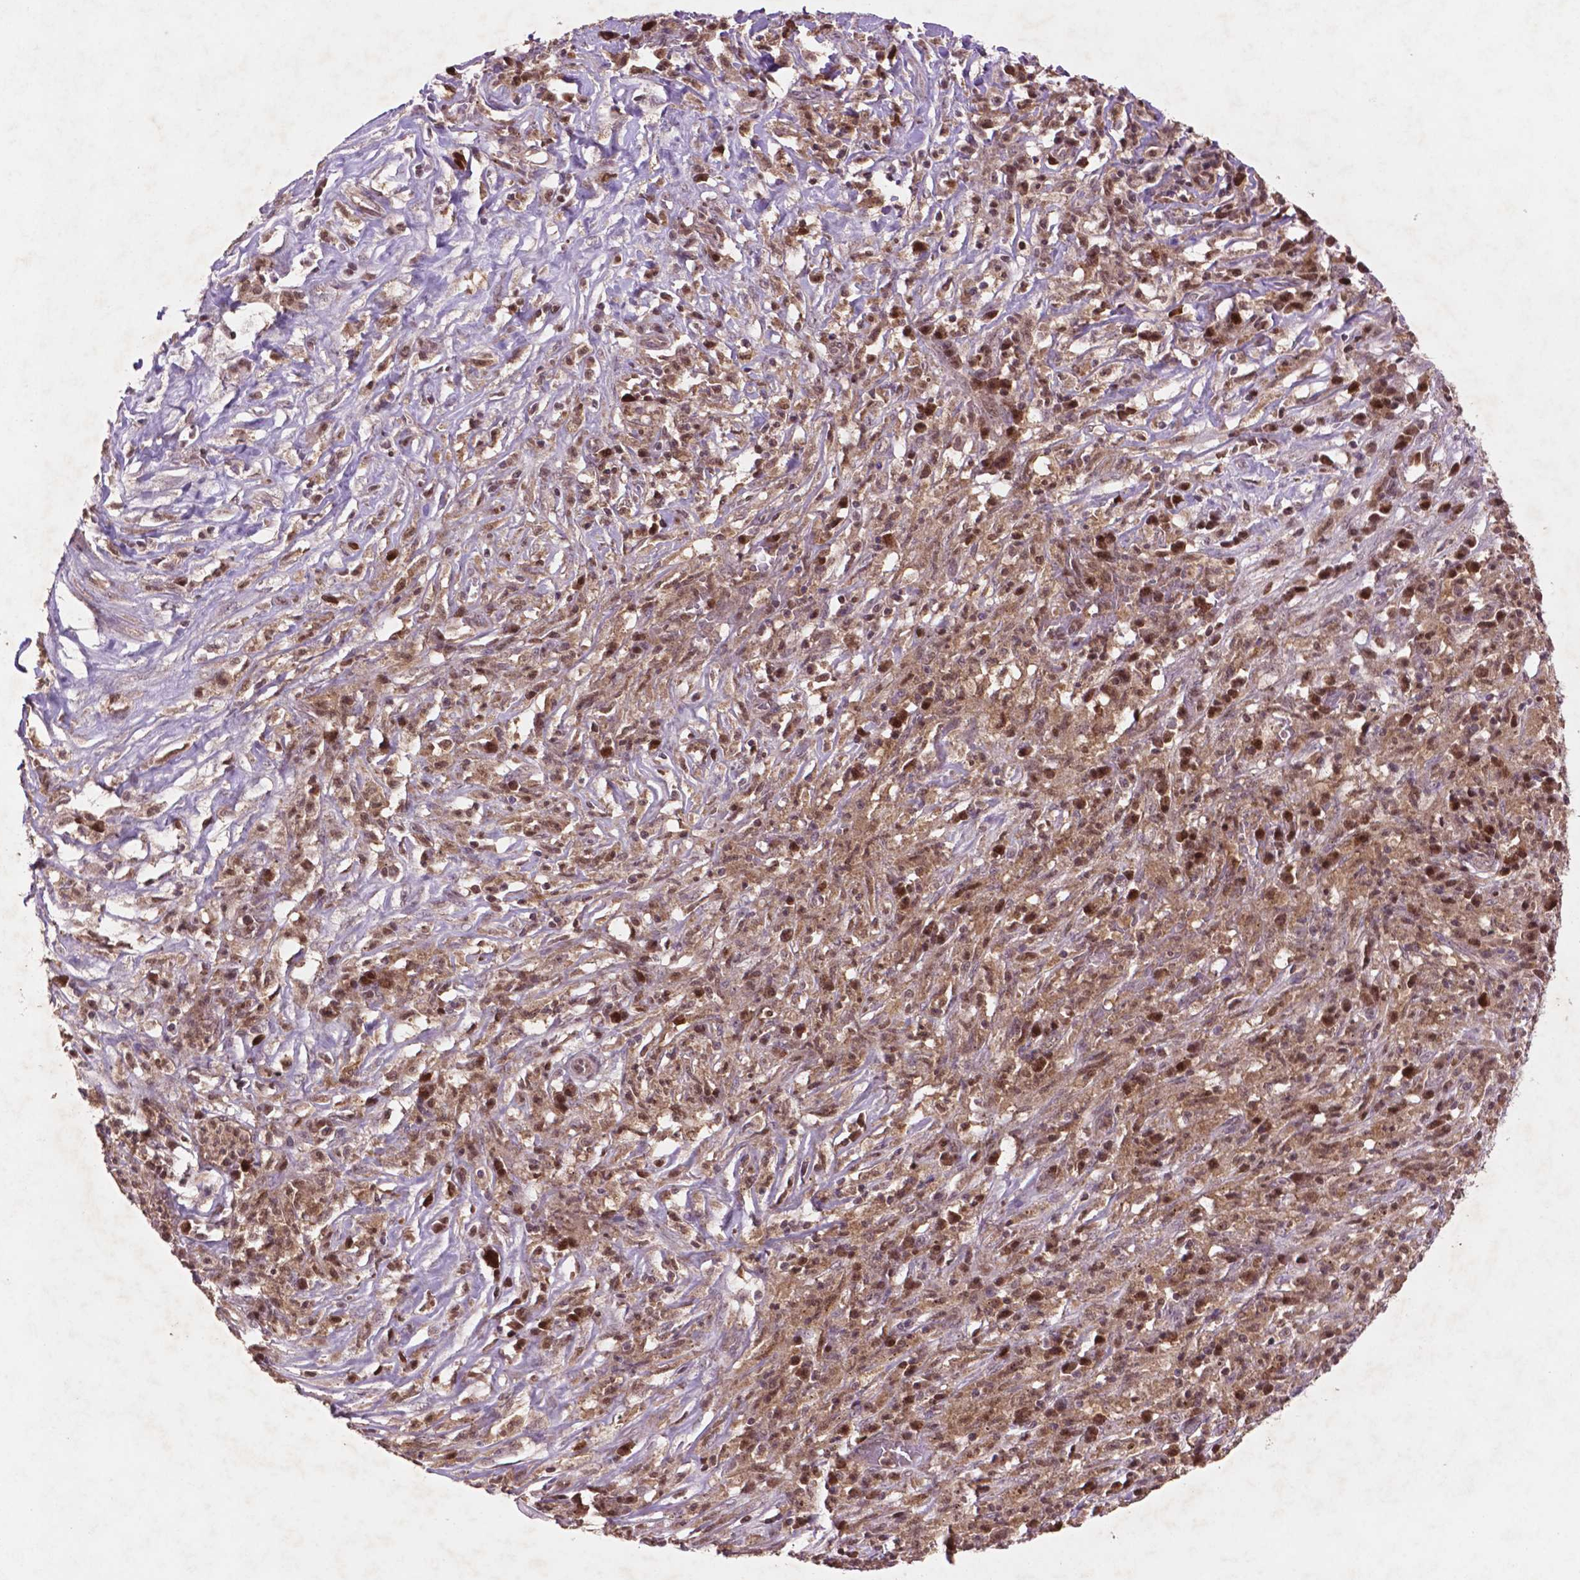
{"staining": {"intensity": "moderate", "quantity": "25%-75%", "location": "nuclear"}, "tissue": "melanoma", "cell_type": "Tumor cells", "image_type": "cancer", "snomed": [{"axis": "morphology", "description": "Malignant melanoma, NOS"}, {"axis": "topography", "description": "Skin"}], "caption": "Protein expression analysis of malignant melanoma exhibits moderate nuclear expression in about 25%-75% of tumor cells.", "gene": "GLRX", "patient": {"sex": "female", "age": 91}}